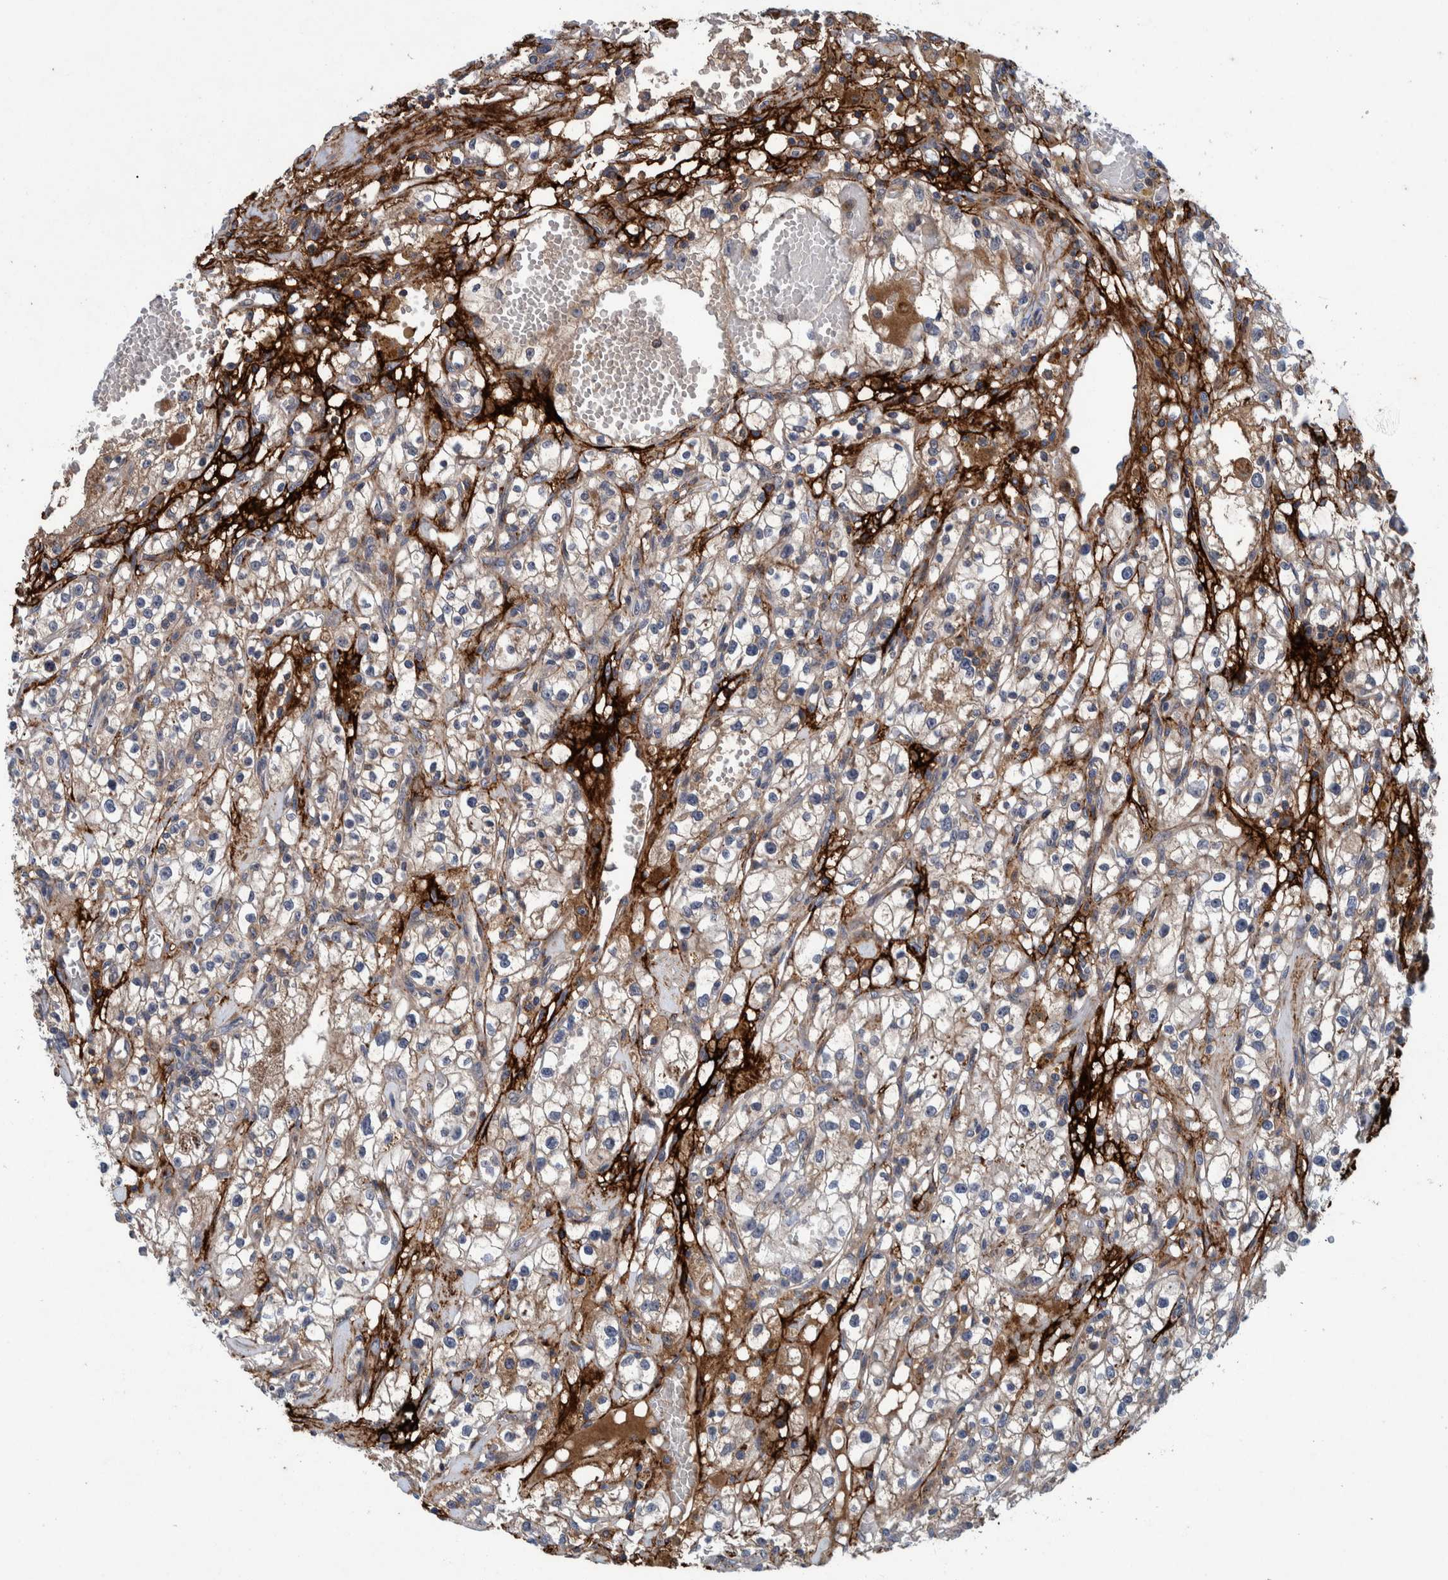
{"staining": {"intensity": "weak", "quantity": "25%-75%", "location": "cytoplasmic/membranous"}, "tissue": "renal cancer", "cell_type": "Tumor cells", "image_type": "cancer", "snomed": [{"axis": "morphology", "description": "Adenocarcinoma, NOS"}, {"axis": "topography", "description": "Kidney"}], "caption": "Protein expression analysis of renal cancer shows weak cytoplasmic/membranous positivity in approximately 25%-75% of tumor cells.", "gene": "ITIH3", "patient": {"sex": "male", "age": 56}}